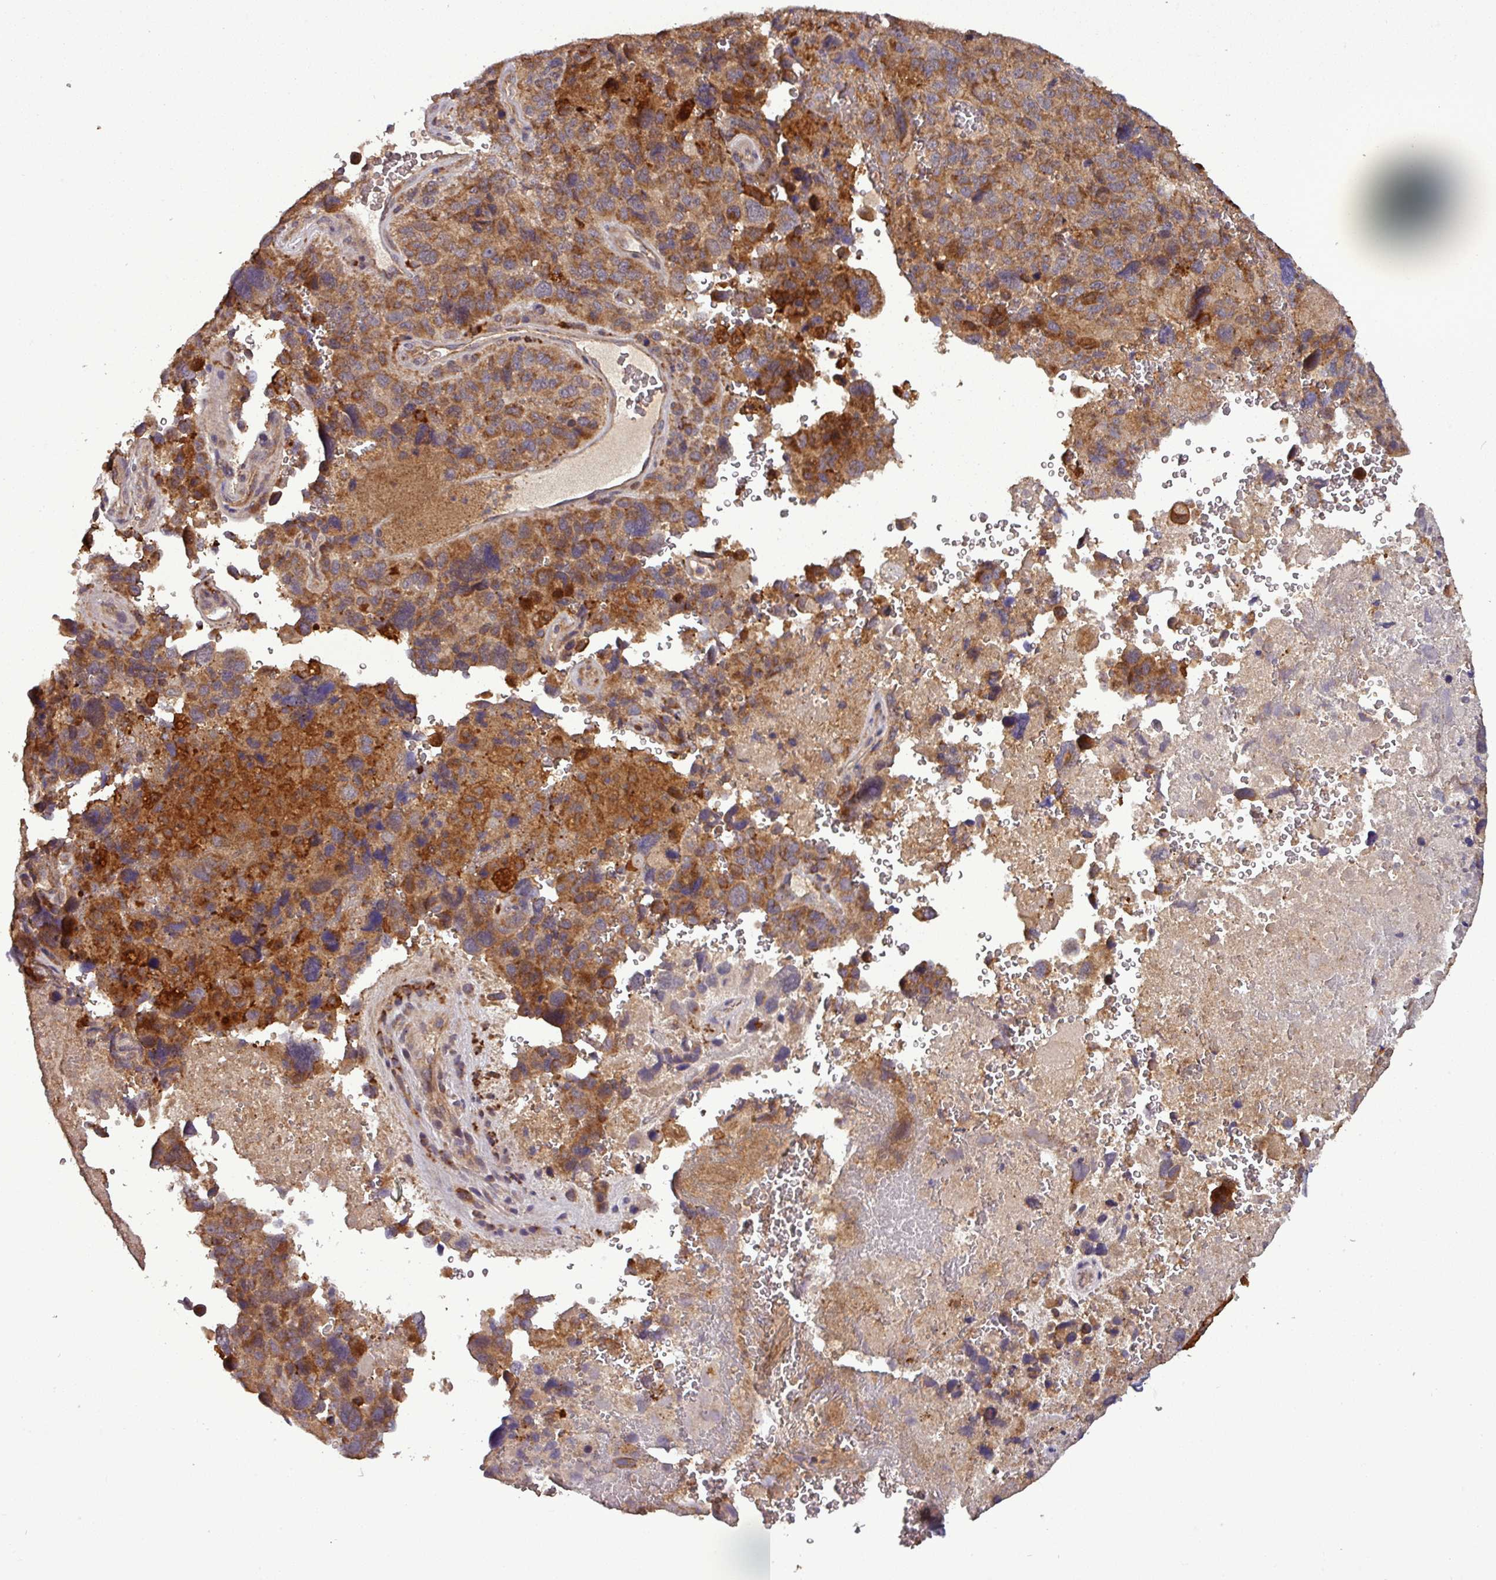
{"staining": {"intensity": "moderate", "quantity": ">75%", "location": "cytoplasmic/membranous"}, "tissue": "lung cancer", "cell_type": "Tumor cells", "image_type": "cancer", "snomed": [{"axis": "morphology", "description": "Adenocarcinoma, NOS"}, {"axis": "topography", "description": "Lung"}], "caption": "Immunohistochemistry of lung cancer (adenocarcinoma) demonstrates medium levels of moderate cytoplasmic/membranous positivity in about >75% of tumor cells.", "gene": "NT5C3A", "patient": {"sex": "male", "age": 67}}